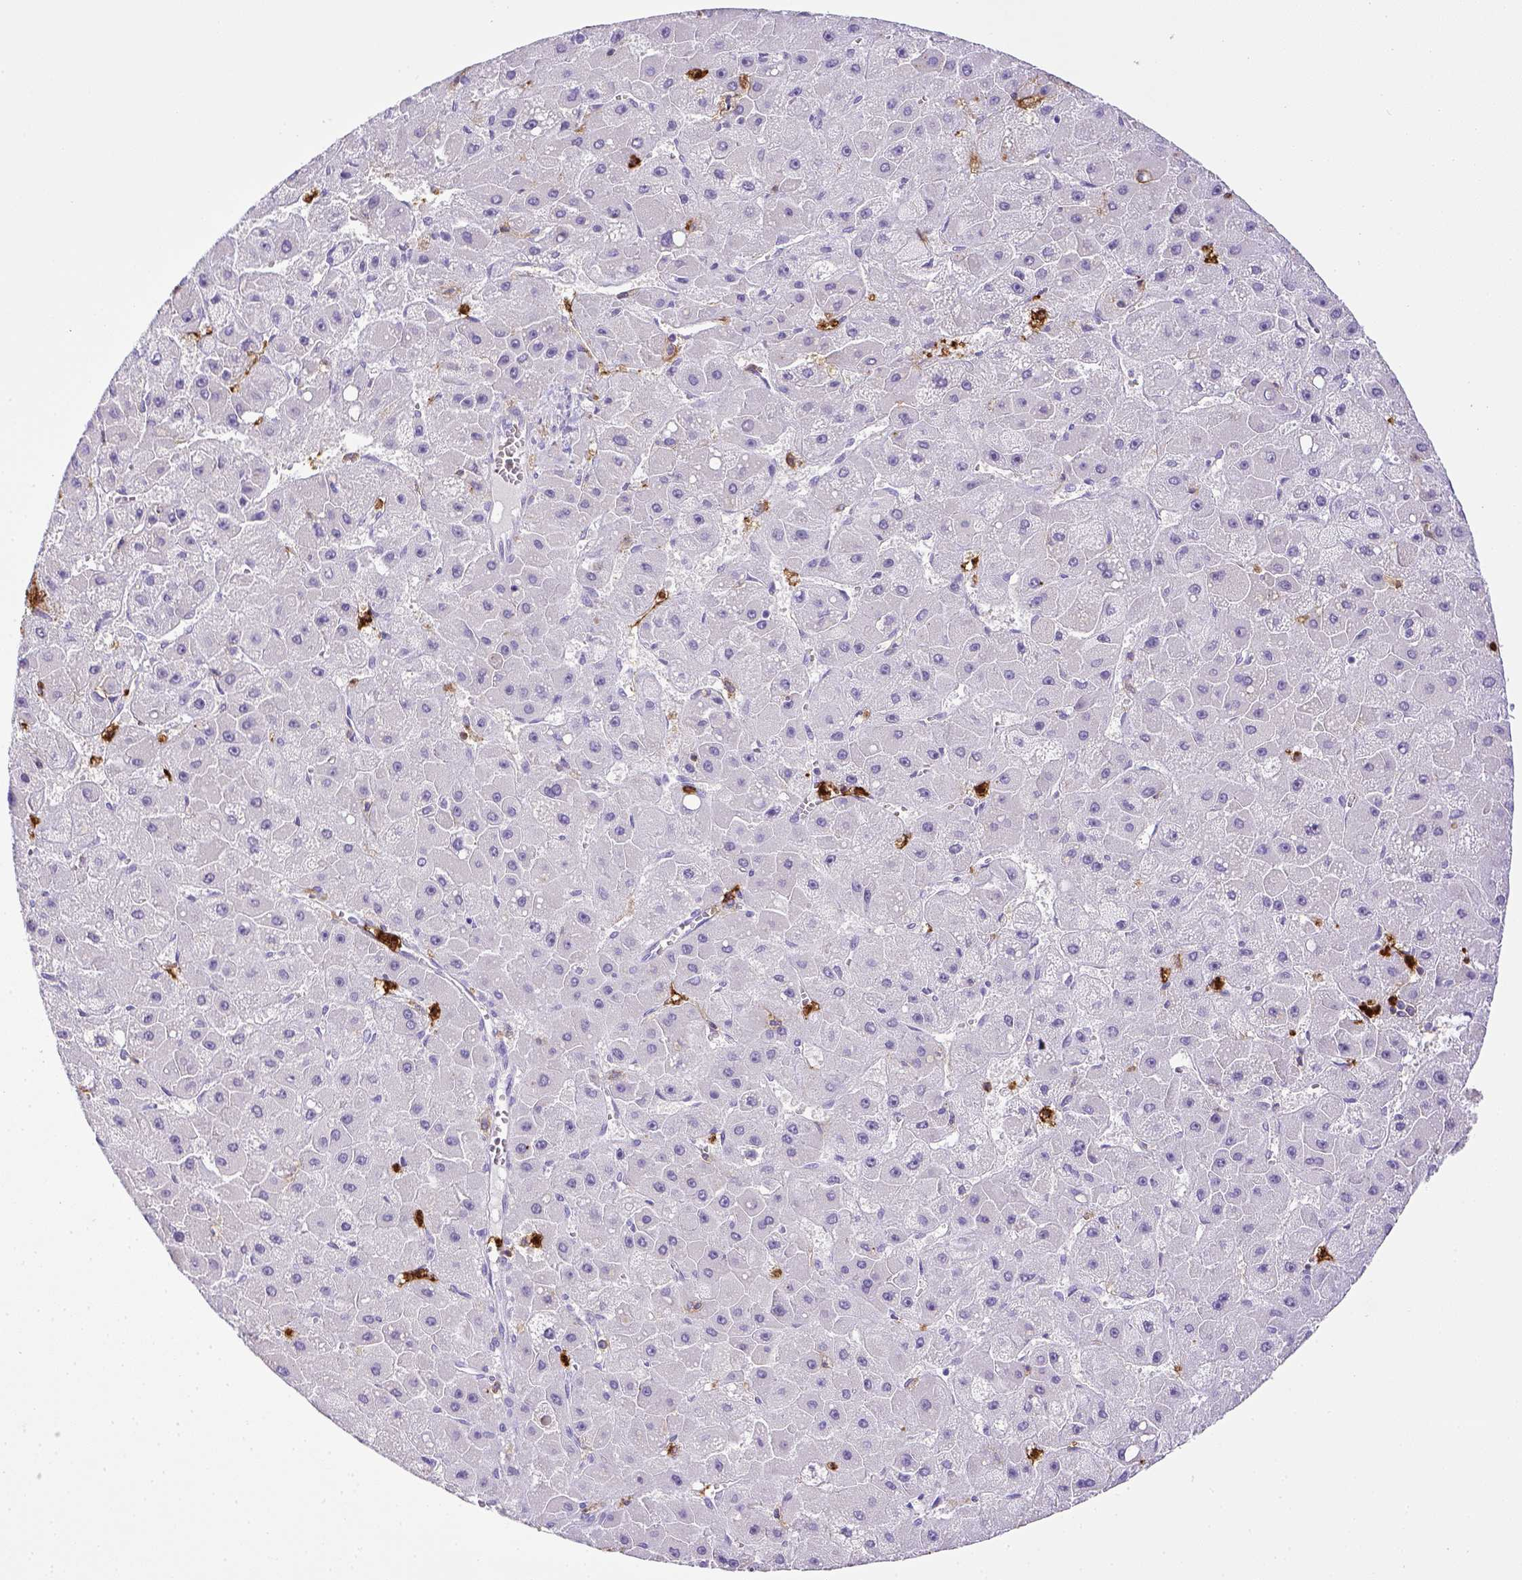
{"staining": {"intensity": "negative", "quantity": "none", "location": "none"}, "tissue": "liver cancer", "cell_type": "Tumor cells", "image_type": "cancer", "snomed": [{"axis": "morphology", "description": "Carcinoma, Hepatocellular, NOS"}, {"axis": "topography", "description": "Liver"}], "caption": "This is an immunohistochemistry photomicrograph of liver hepatocellular carcinoma. There is no positivity in tumor cells.", "gene": "ITGAM", "patient": {"sex": "female", "age": 25}}